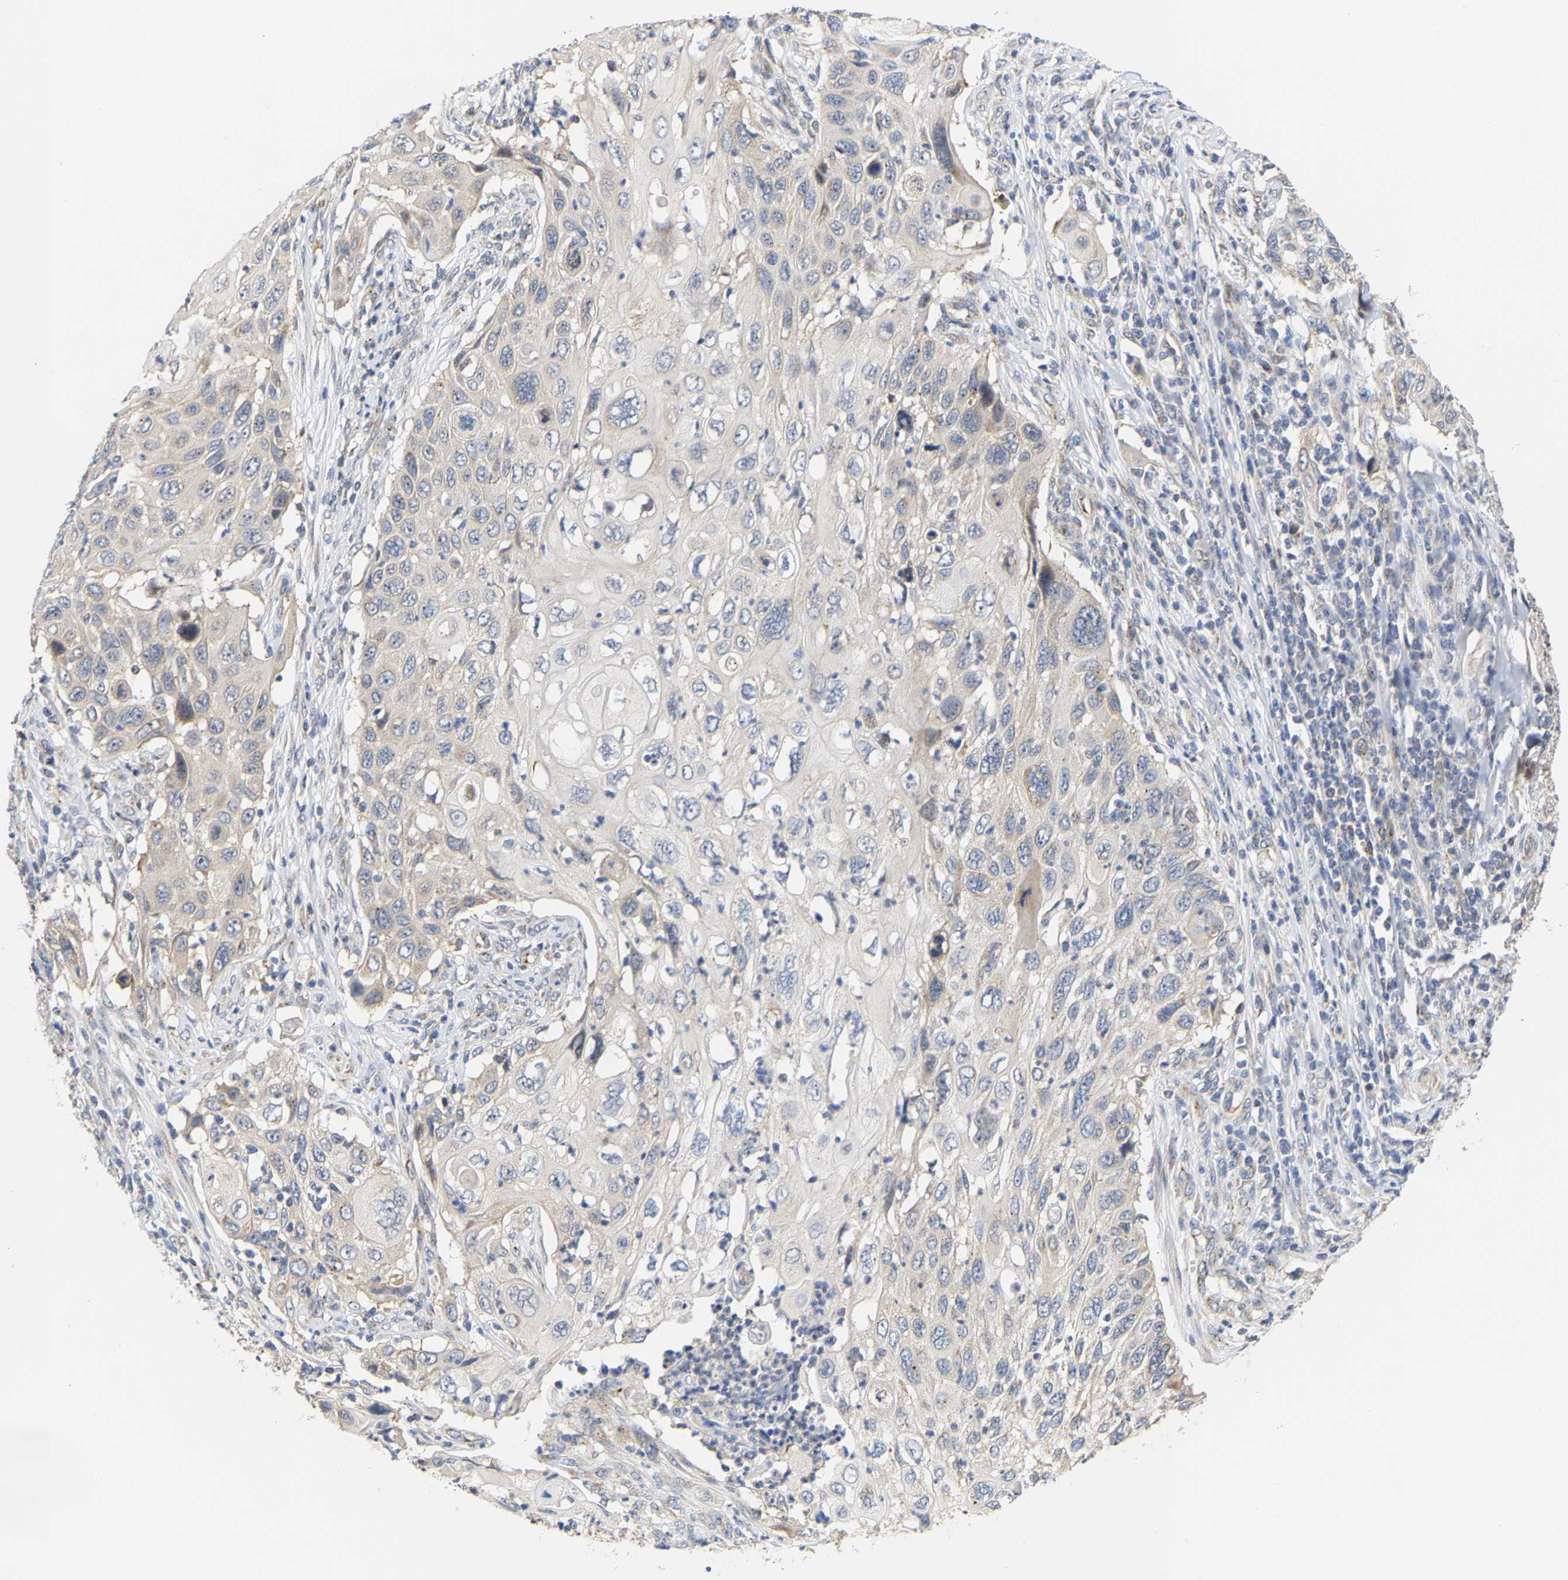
{"staining": {"intensity": "weak", "quantity": "<25%", "location": "cytoplasmic/membranous"}, "tissue": "cervical cancer", "cell_type": "Tumor cells", "image_type": "cancer", "snomed": [{"axis": "morphology", "description": "Squamous cell carcinoma, NOS"}, {"axis": "topography", "description": "Cervix"}], "caption": "An immunohistochemistry (IHC) image of cervical cancer (squamous cell carcinoma) is shown. There is no staining in tumor cells of cervical cancer (squamous cell carcinoma).", "gene": "PCNT", "patient": {"sex": "female", "age": 70}}